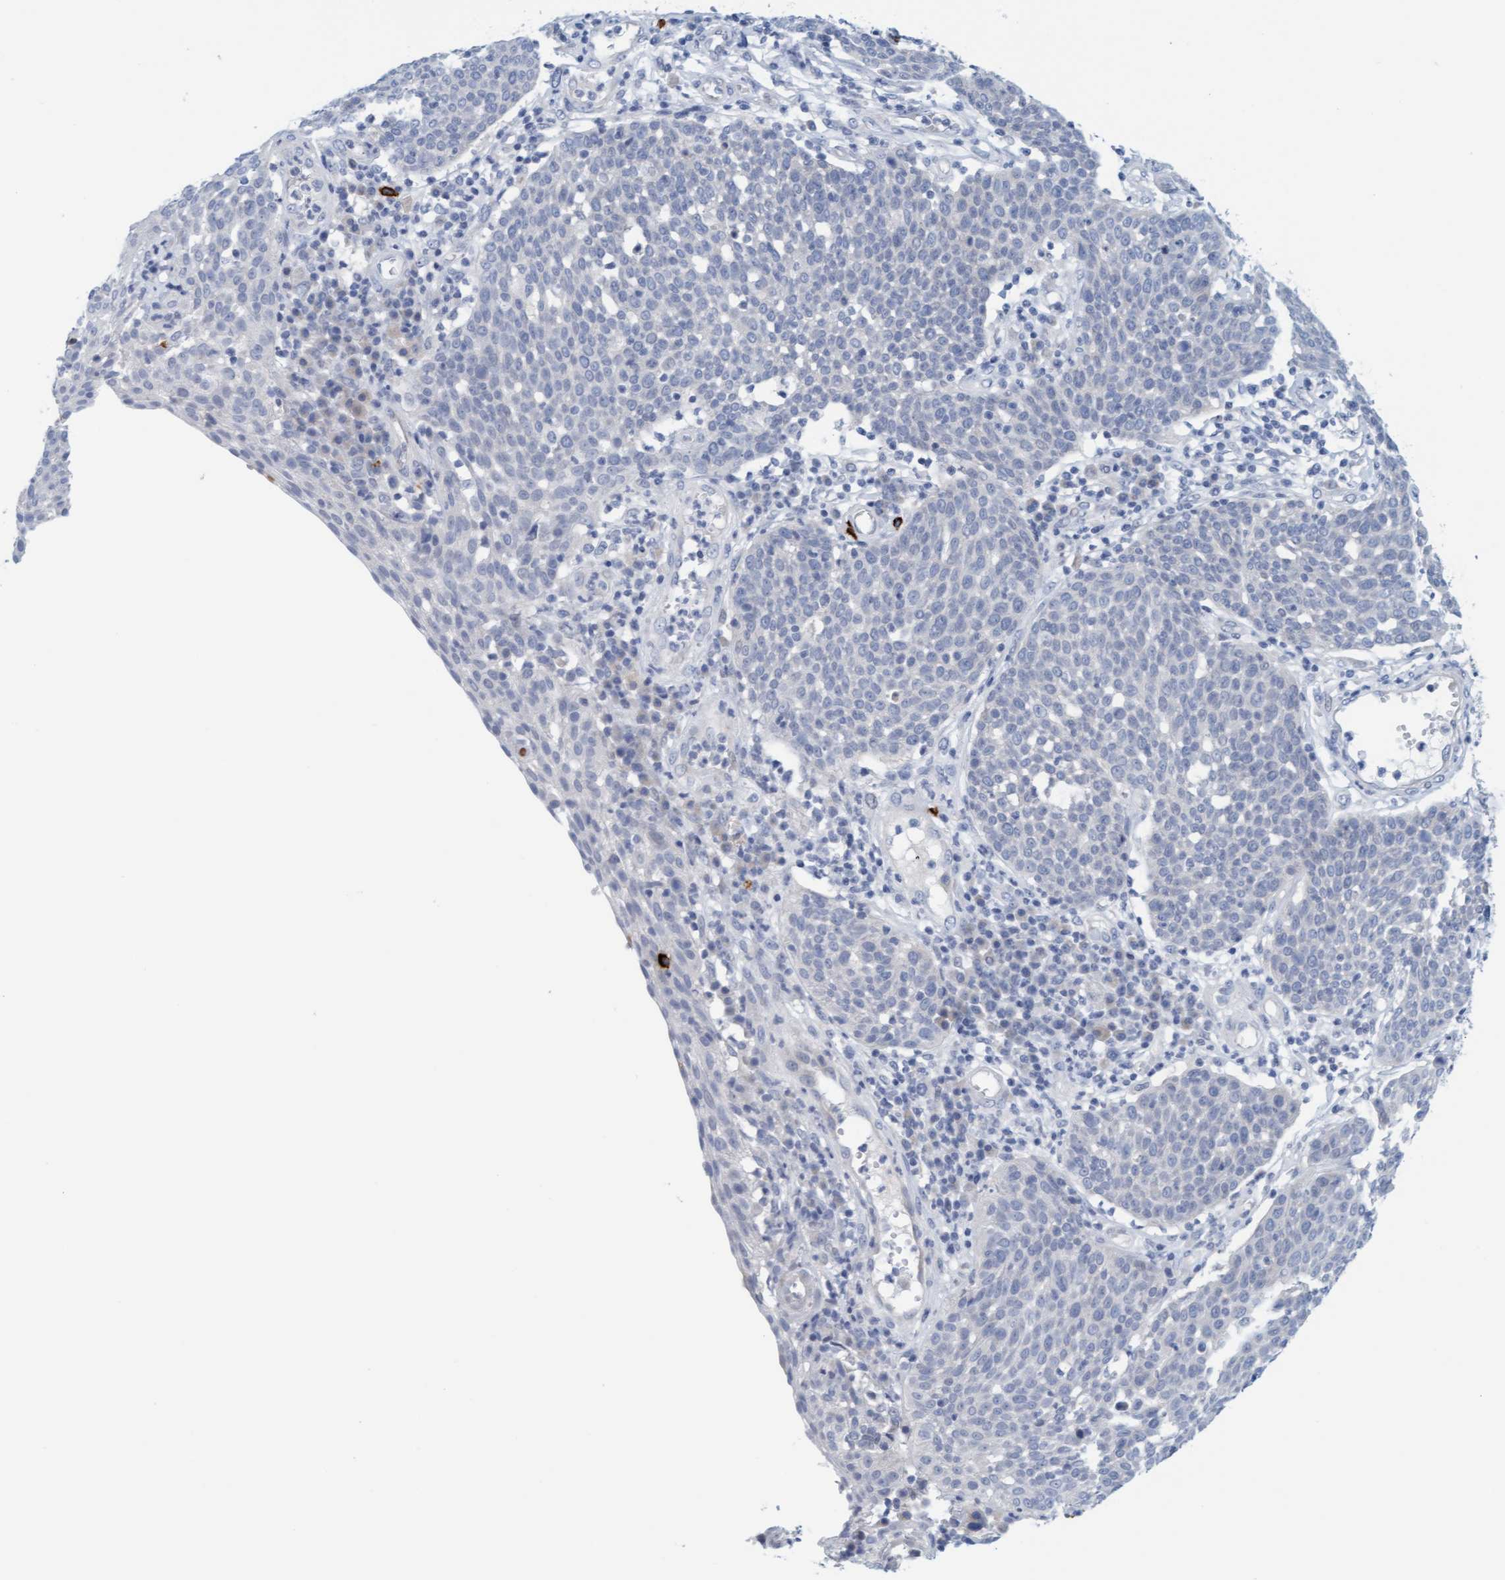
{"staining": {"intensity": "negative", "quantity": "none", "location": "none"}, "tissue": "cervical cancer", "cell_type": "Tumor cells", "image_type": "cancer", "snomed": [{"axis": "morphology", "description": "Squamous cell carcinoma, NOS"}, {"axis": "topography", "description": "Cervix"}], "caption": "This is an IHC histopathology image of cervical squamous cell carcinoma. There is no positivity in tumor cells.", "gene": "CPA3", "patient": {"sex": "female", "age": 34}}